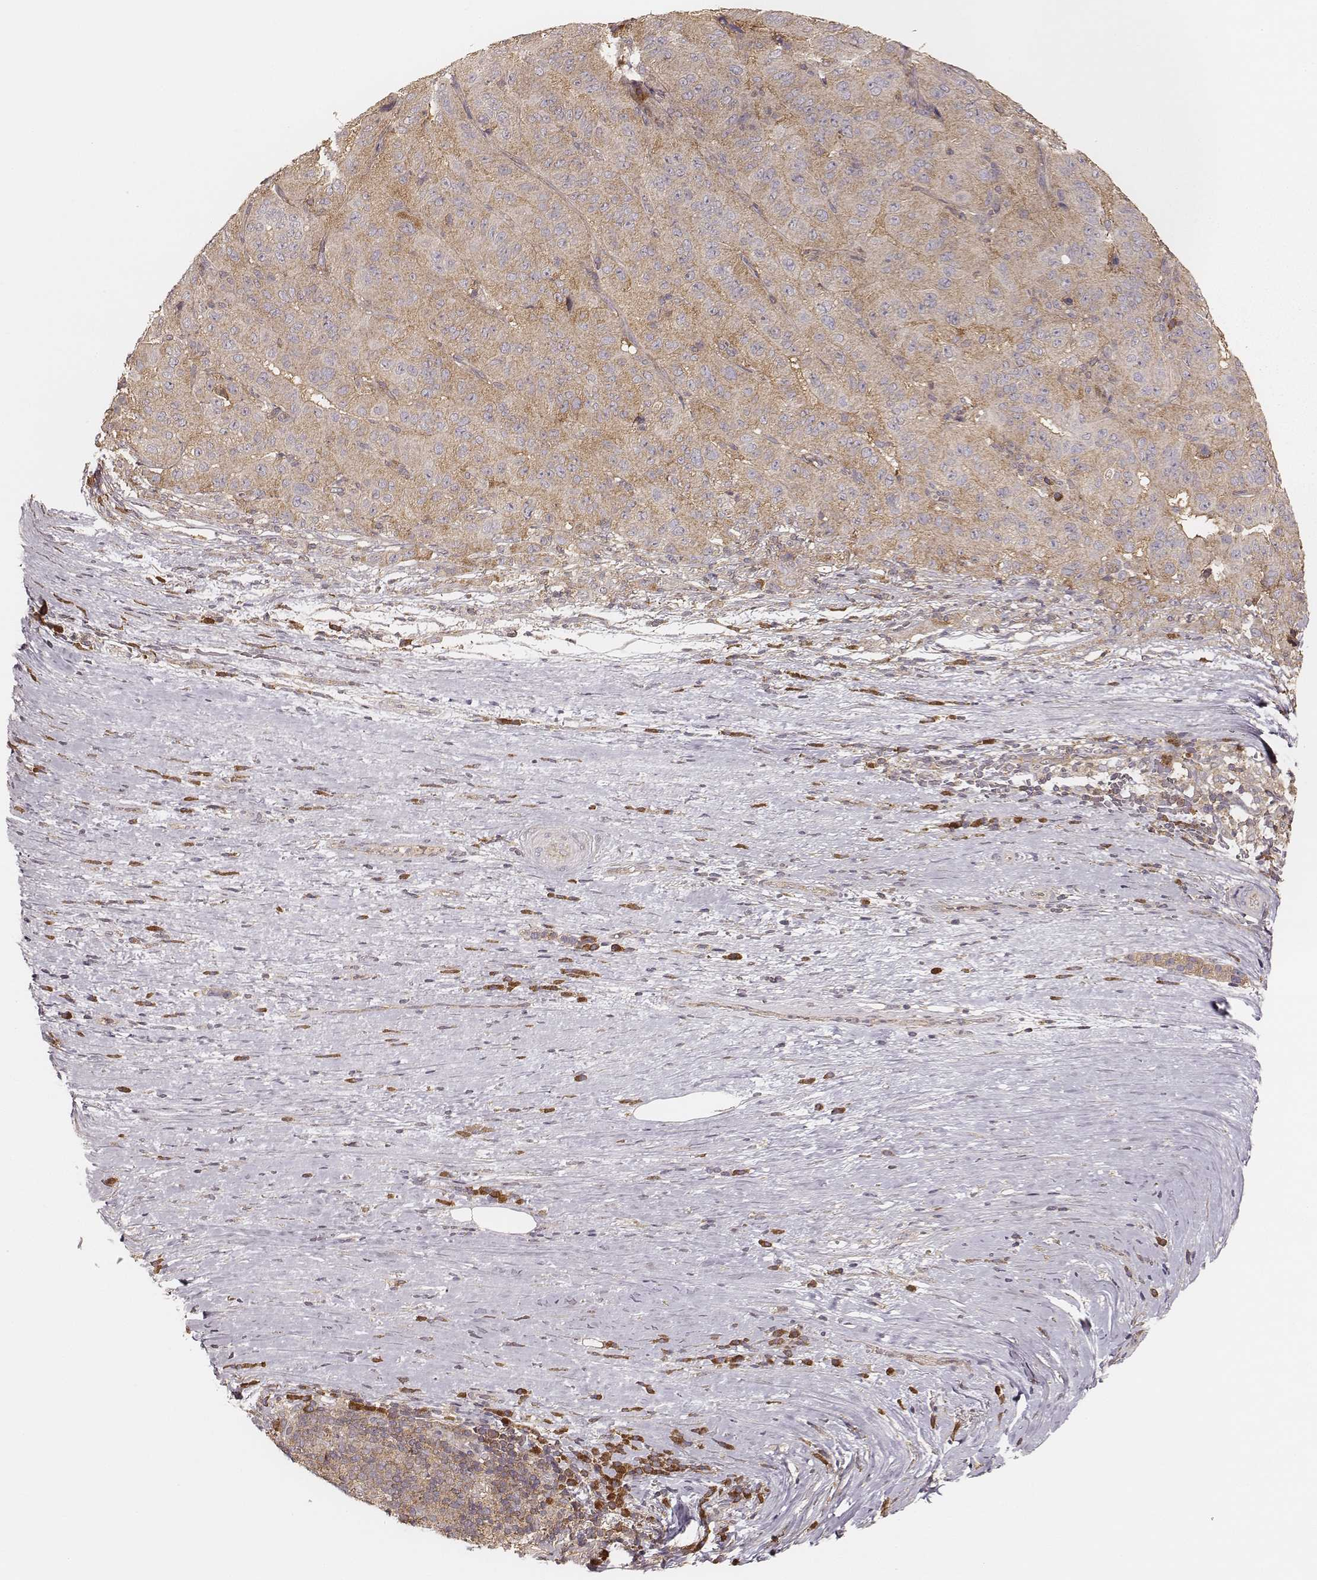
{"staining": {"intensity": "weak", "quantity": ">75%", "location": "cytoplasmic/membranous"}, "tissue": "pancreatic cancer", "cell_type": "Tumor cells", "image_type": "cancer", "snomed": [{"axis": "morphology", "description": "Adenocarcinoma, NOS"}, {"axis": "topography", "description": "Pancreas"}], "caption": "Pancreatic adenocarcinoma stained with a protein marker reveals weak staining in tumor cells.", "gene": "CARS1", "patient": {"sex": "male", "age": 63}}